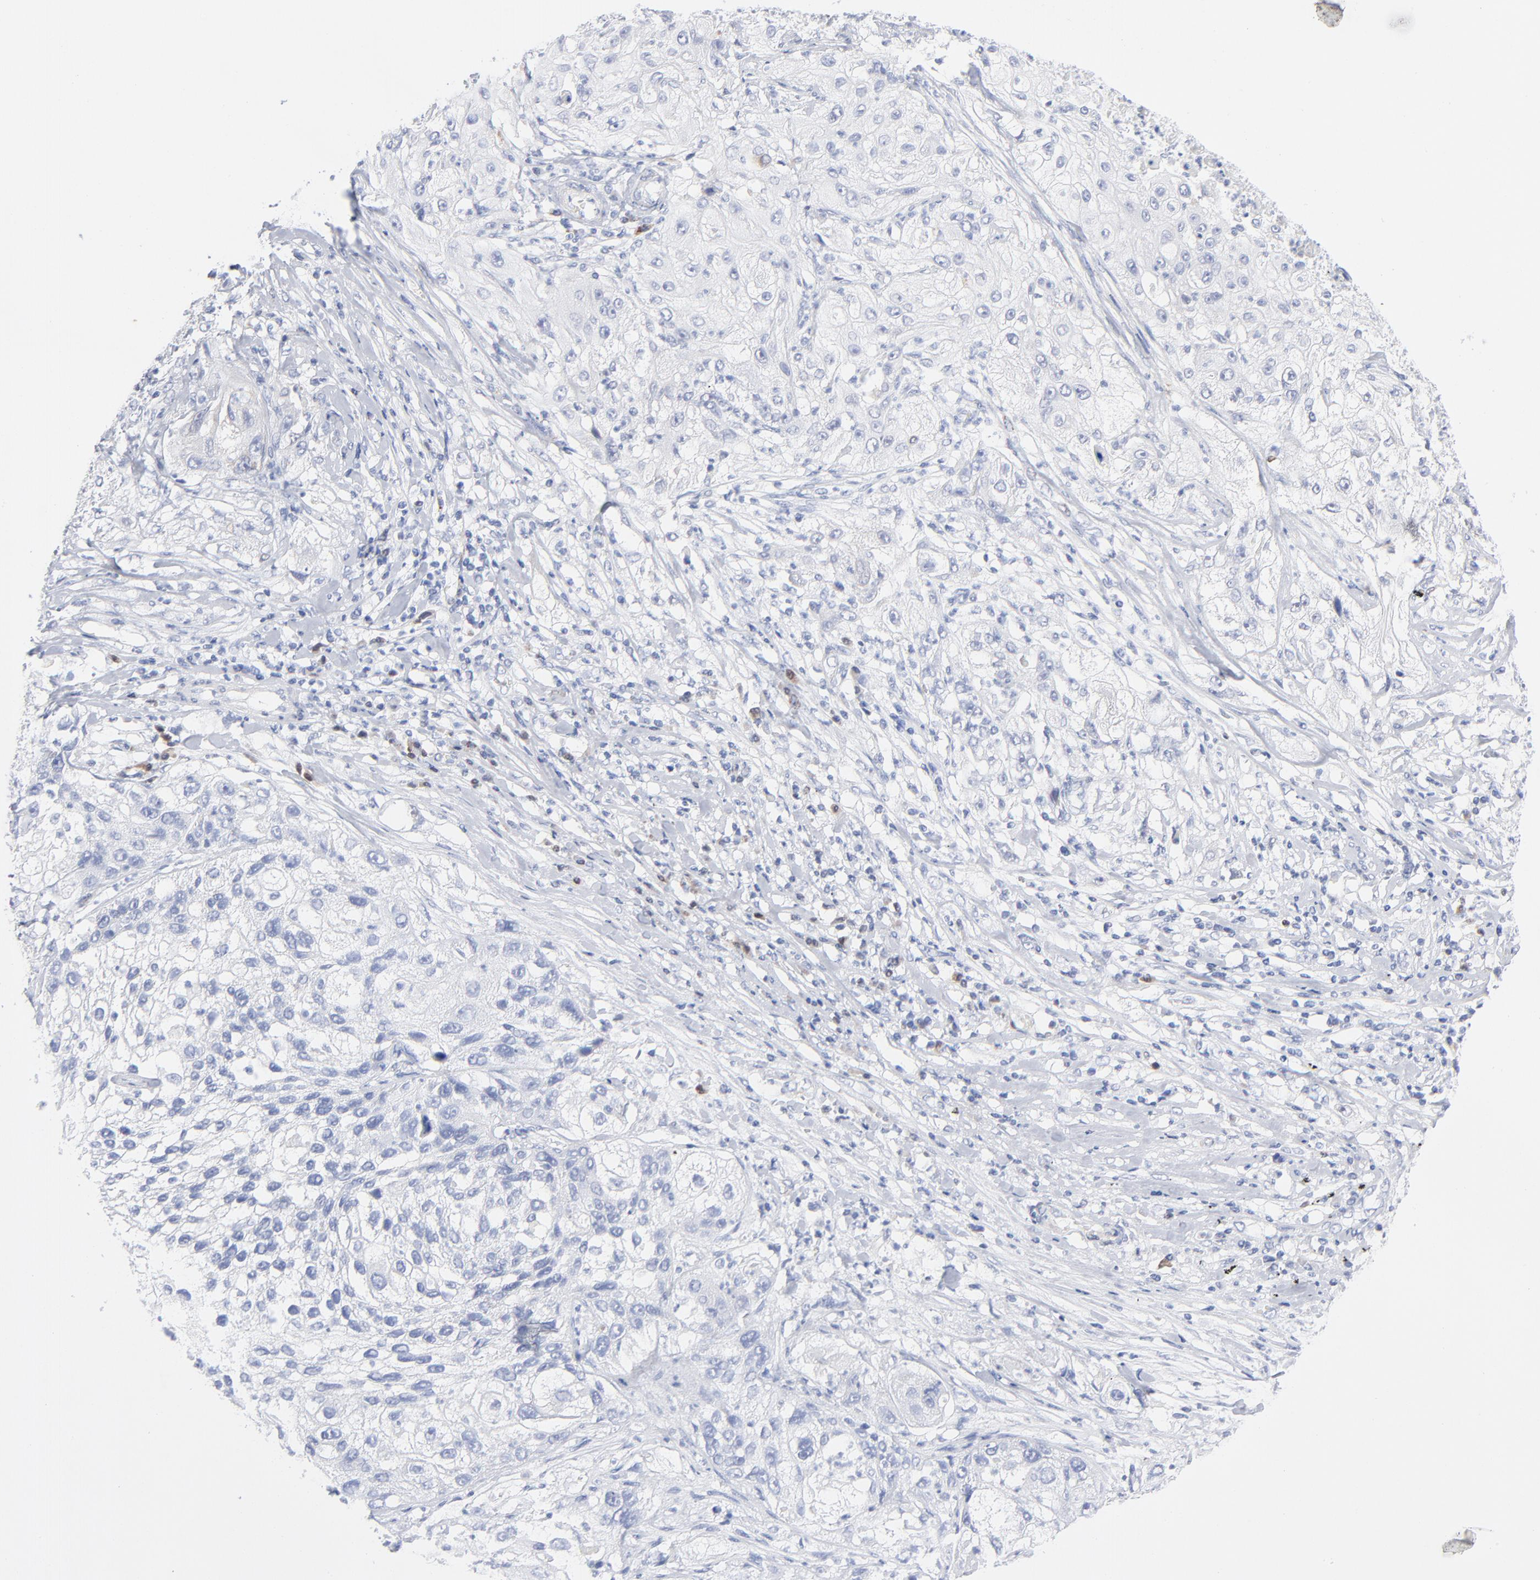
{"staining": {"intensity": "negative", "quantity": "none", "location": "none"}, "tissue": "lung cancer", "cell_type": "Tumor cells", "image_type": "cancer", "snomed": [{"axis": "morphology", "description": "Inflammation, NOS"}, {"axis": "morphology", "description": "Squamous cell carcinoma, NOS"}, {"axis": "topography", "description": "Lymph node"}, {"axis": "topography", "description": "Soft tissue"}, {"axis": "topography", "description": "Lung"}], "caption": "This is a photomicrograph of immunohistochemistry staining of lung squamous cell carcinoma, which shows no expression in tumor cells.", "gene": "CHCHD10", "patient": {"sex": "male", "age": 66}}